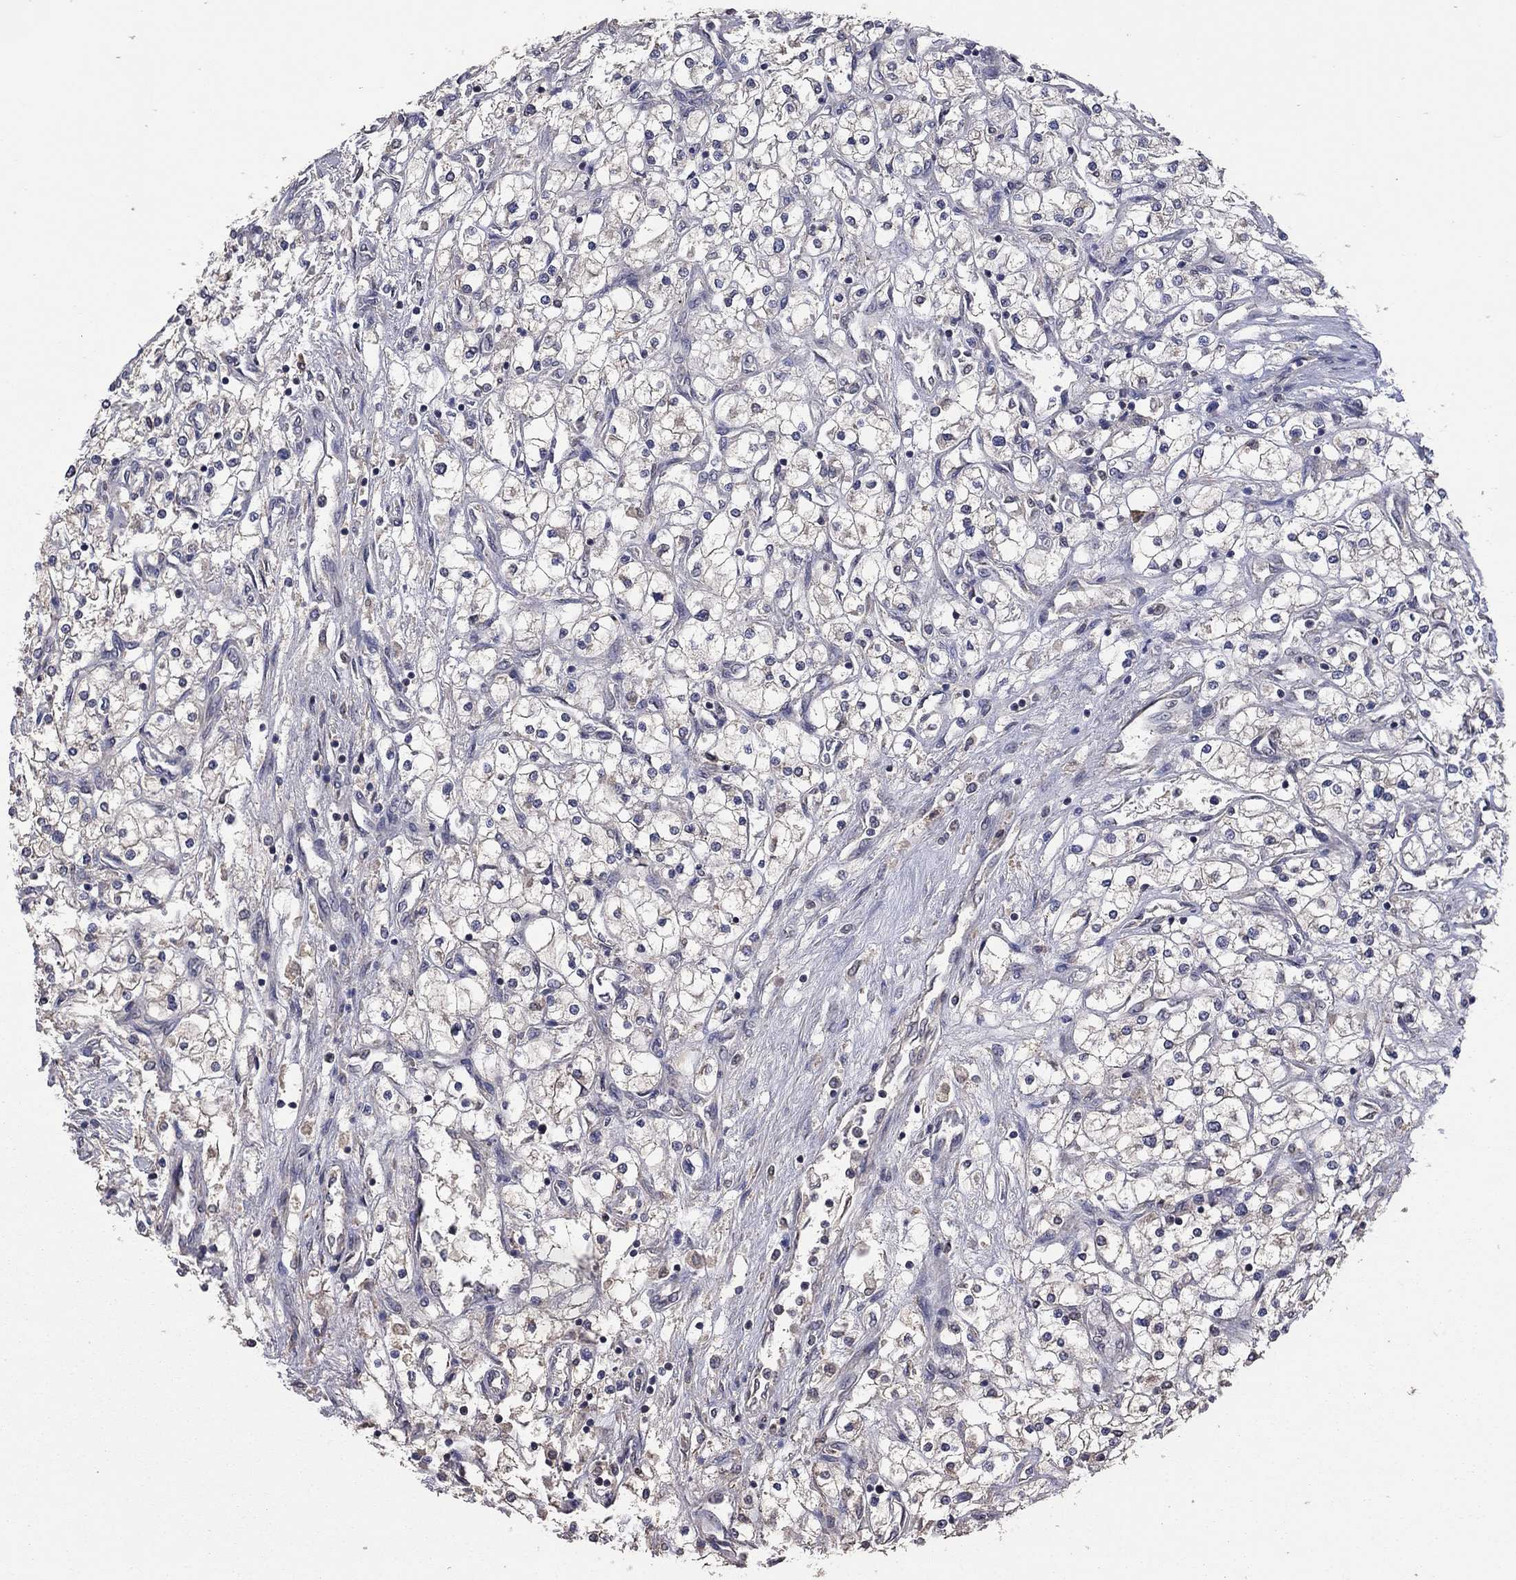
{"staining": {"intensity": "negative", "quantity": "none", "location": "none"}, "tissue": "renal cancer", "cell_type": "Tumor cells", "image_type": "cancer", "snomed": [{"axis": "morphology", "description": "Adenocarcinoma, NOS"}, {"axis": "topography", "description": "Kidney"}], "caption": "Adenocarcinoma (renal) was stained to show a protein in brown. There is no significant positivity in tumor cells.", "gene": "TSNARE1", "patient": {"sex": "male", "age": 80}}